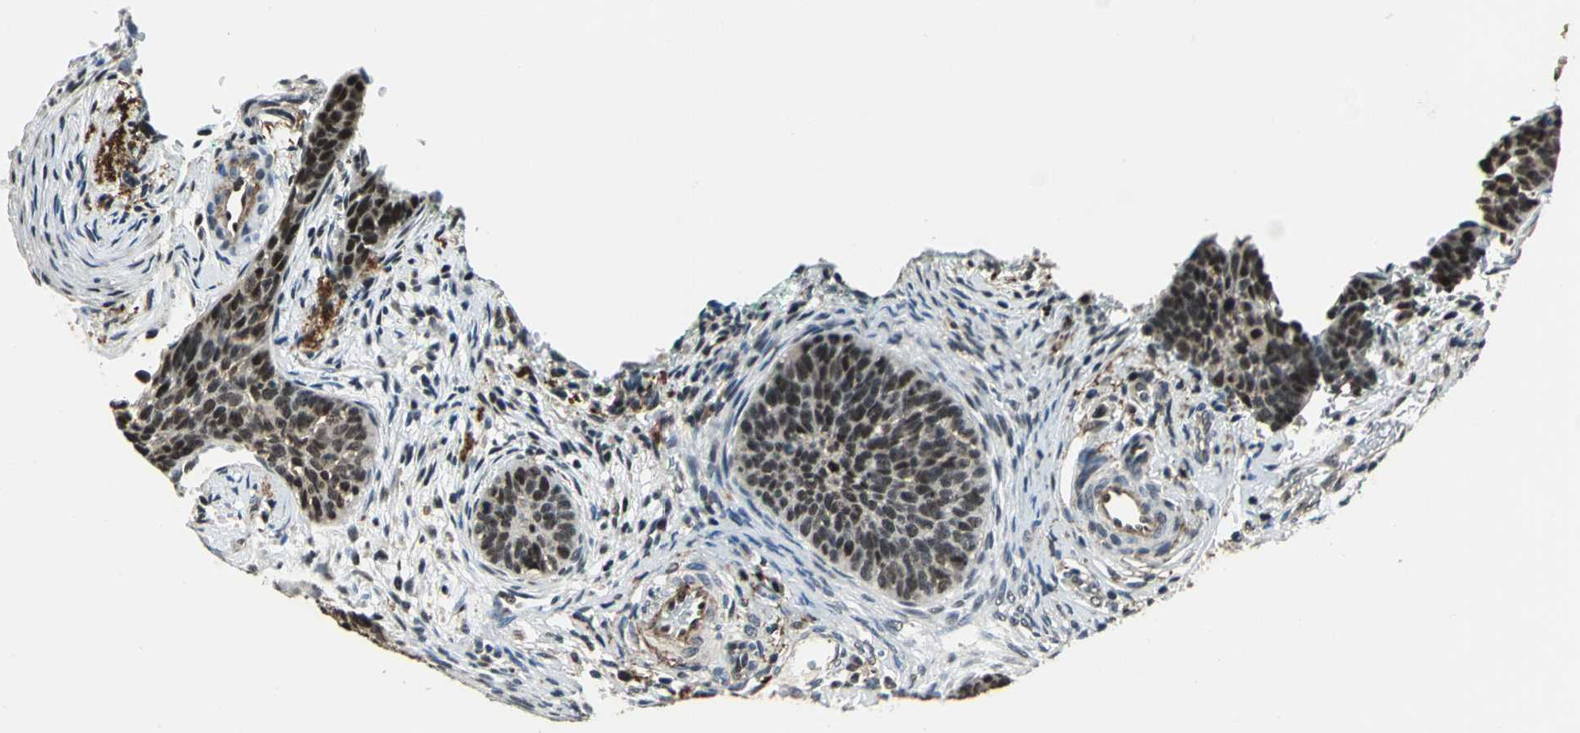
{"staining": {"intensity": "moderate", "quantity": ">75%", "location": "nuclear"}, "tissue": "cervical cancer", "cell_type": "Tumor cells", "image_type": "cancer", "snomed": [{"axis": "morphology", "description": "Squamous cell carcinoma, NOS"}, {"axis": "topography", "description": "Cervix"}], "caption": "Protein analysis of cervical cancer tissue displays moderate nuclear staining in approximately >75% of tumor cells.", "gene": "MIS18BP1", "patient": {"sex": "female", "age": 33}}